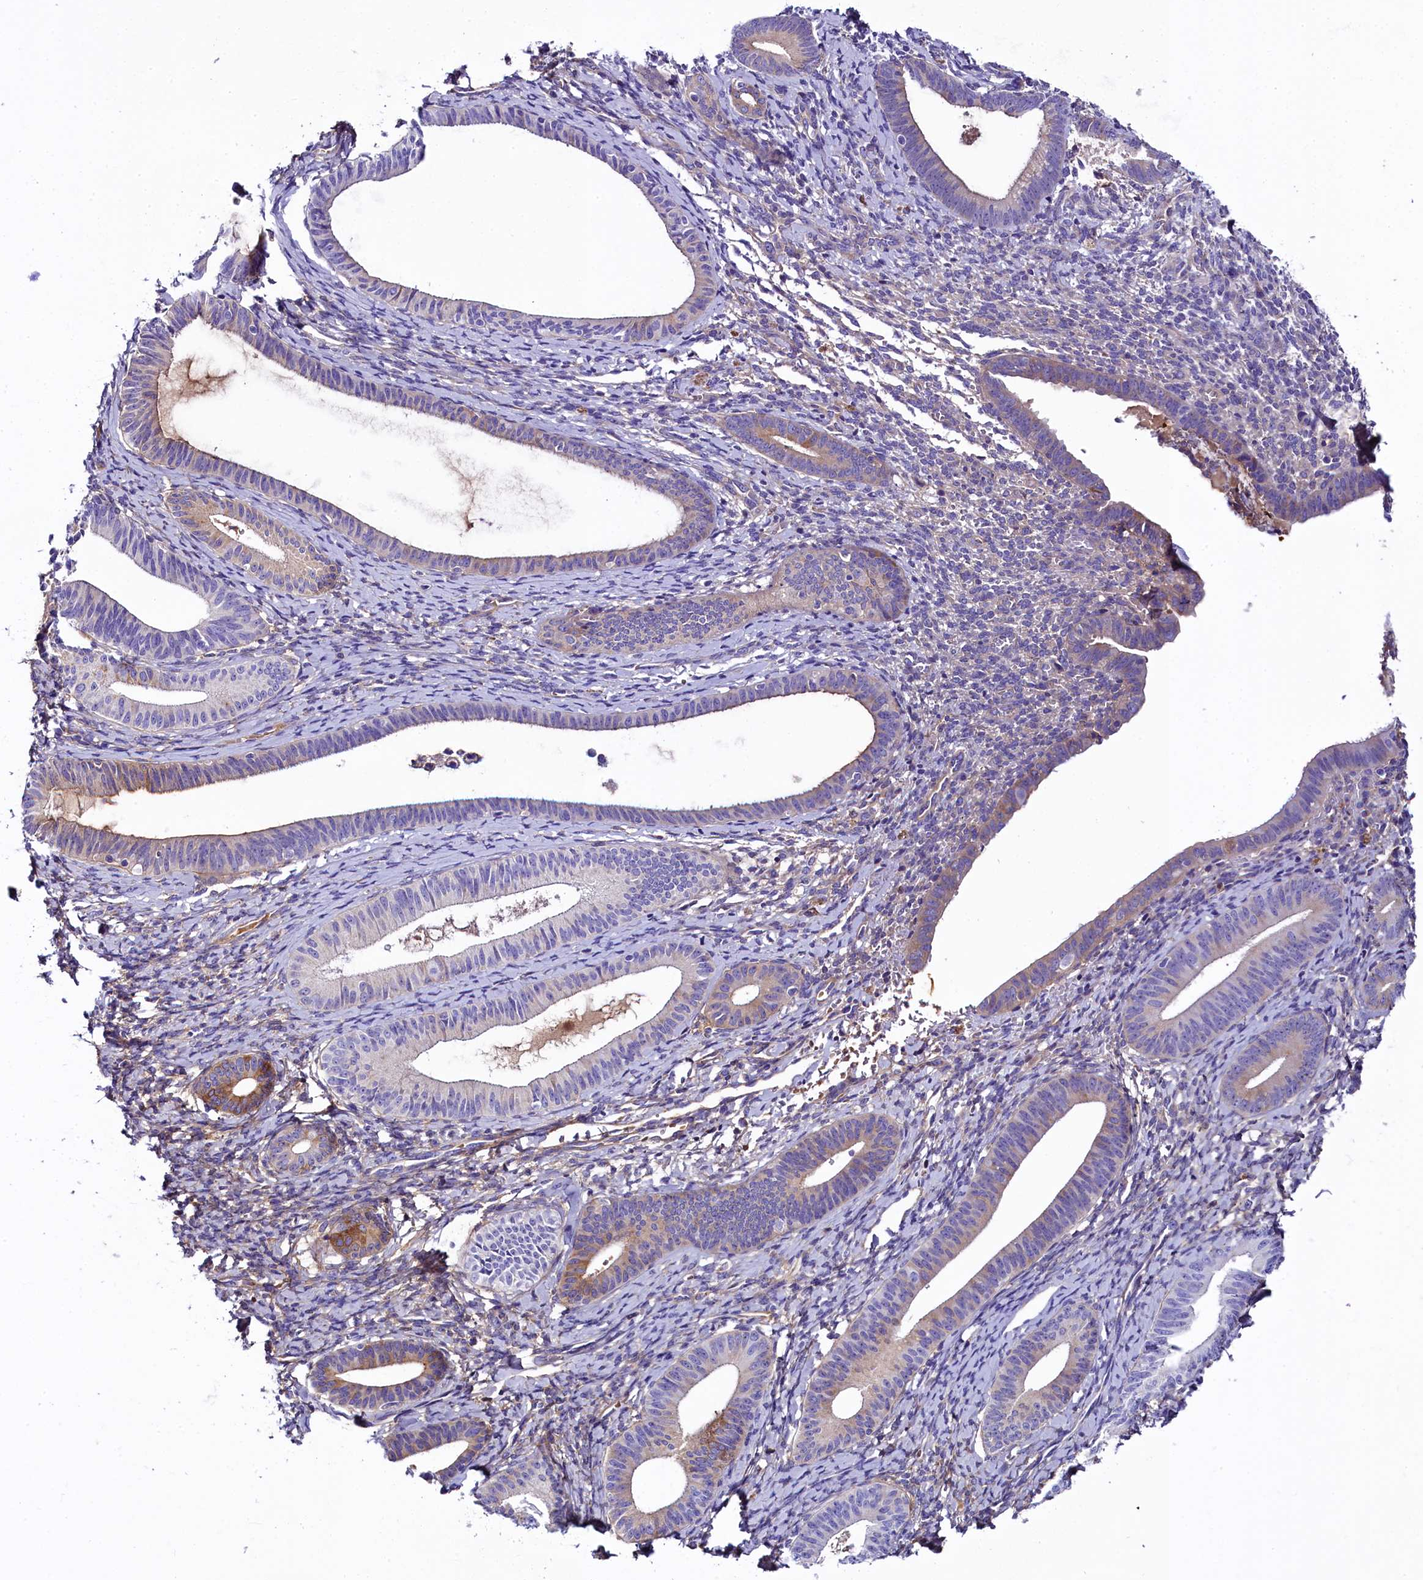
{"staining": {"intensity": "weak", "quantity": "<25%", "location": "cytoplasmic/membranous"}, "tissue": "endometrium", "cell_type": "Cells in endometrial stroma", "image_type": "normal", "snomed": [{"axis": "morphology", "description": "Normal tissue, NOS"}, {"axis": "topography", "description": "Endometrium"}], "caption": "Immunohistochemistry (IHC) photomicrograph of benign endometrium stained for a protein (brown), which exhibits no expression in cells in endometrial stroma. (DAB (3,3'-diaminobenzidine) IHC with hematoxylin counter stain).", "gene": "SOD3", "patient": {"sex": "female", "age": 65}}